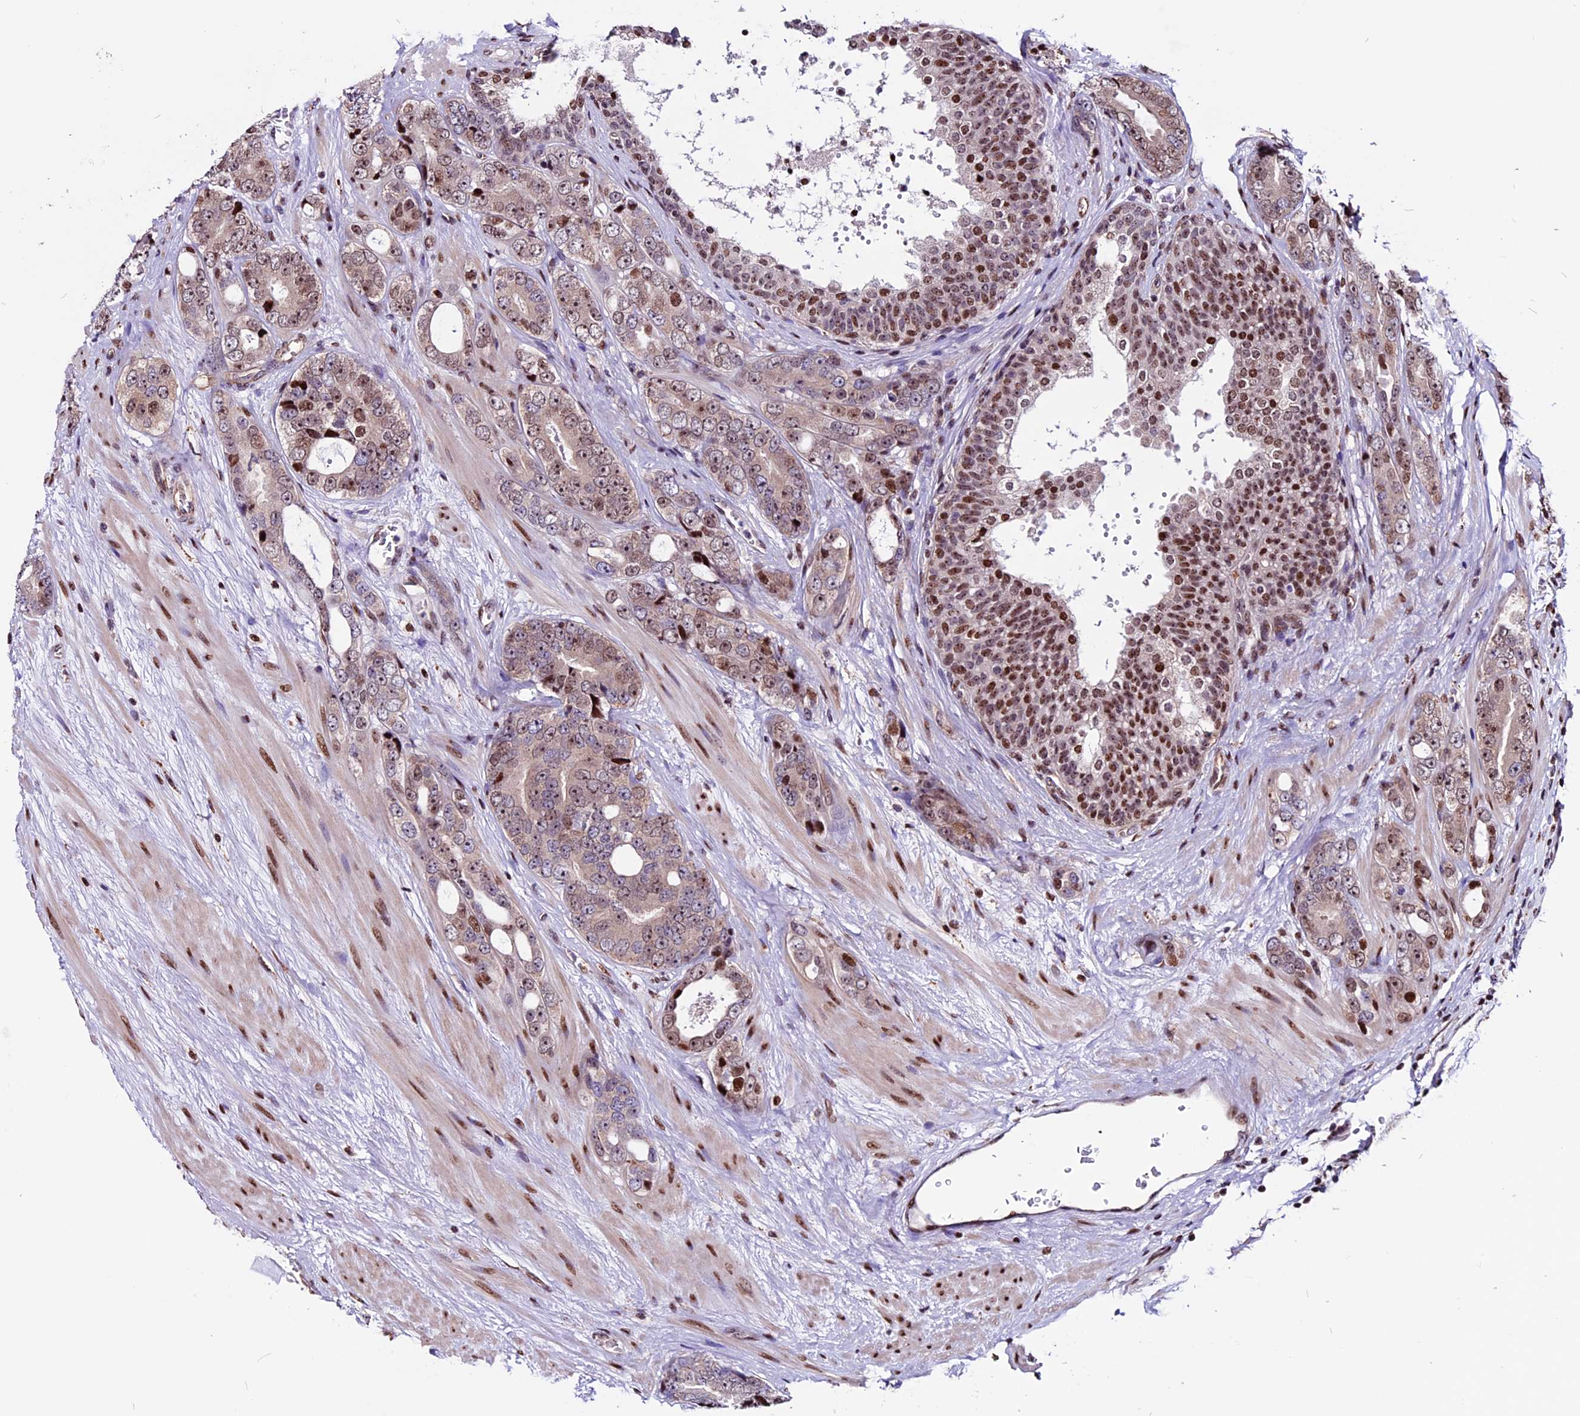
{"staining": {"intensity": "moderate", "quantity": ">75%", "location": "nuclear"}, "tissue": "prostate cancer", "cell_type": "Tumor cells", "image_type": "cancer", "snomed": [{"axis": "morphology", "description": "Adenocarcinoma, High grade"}, {"axis": "topography", "description": "Prostate"}], "caption": "Protein staining displays moderate nuclear expression in about >75% of tumor cells in prostate cancer. (DAB IHC, brown staining for protein, blue staining for nuclei).", "gene": "RINL", "patient": {"sex": "male", "age": 56}}